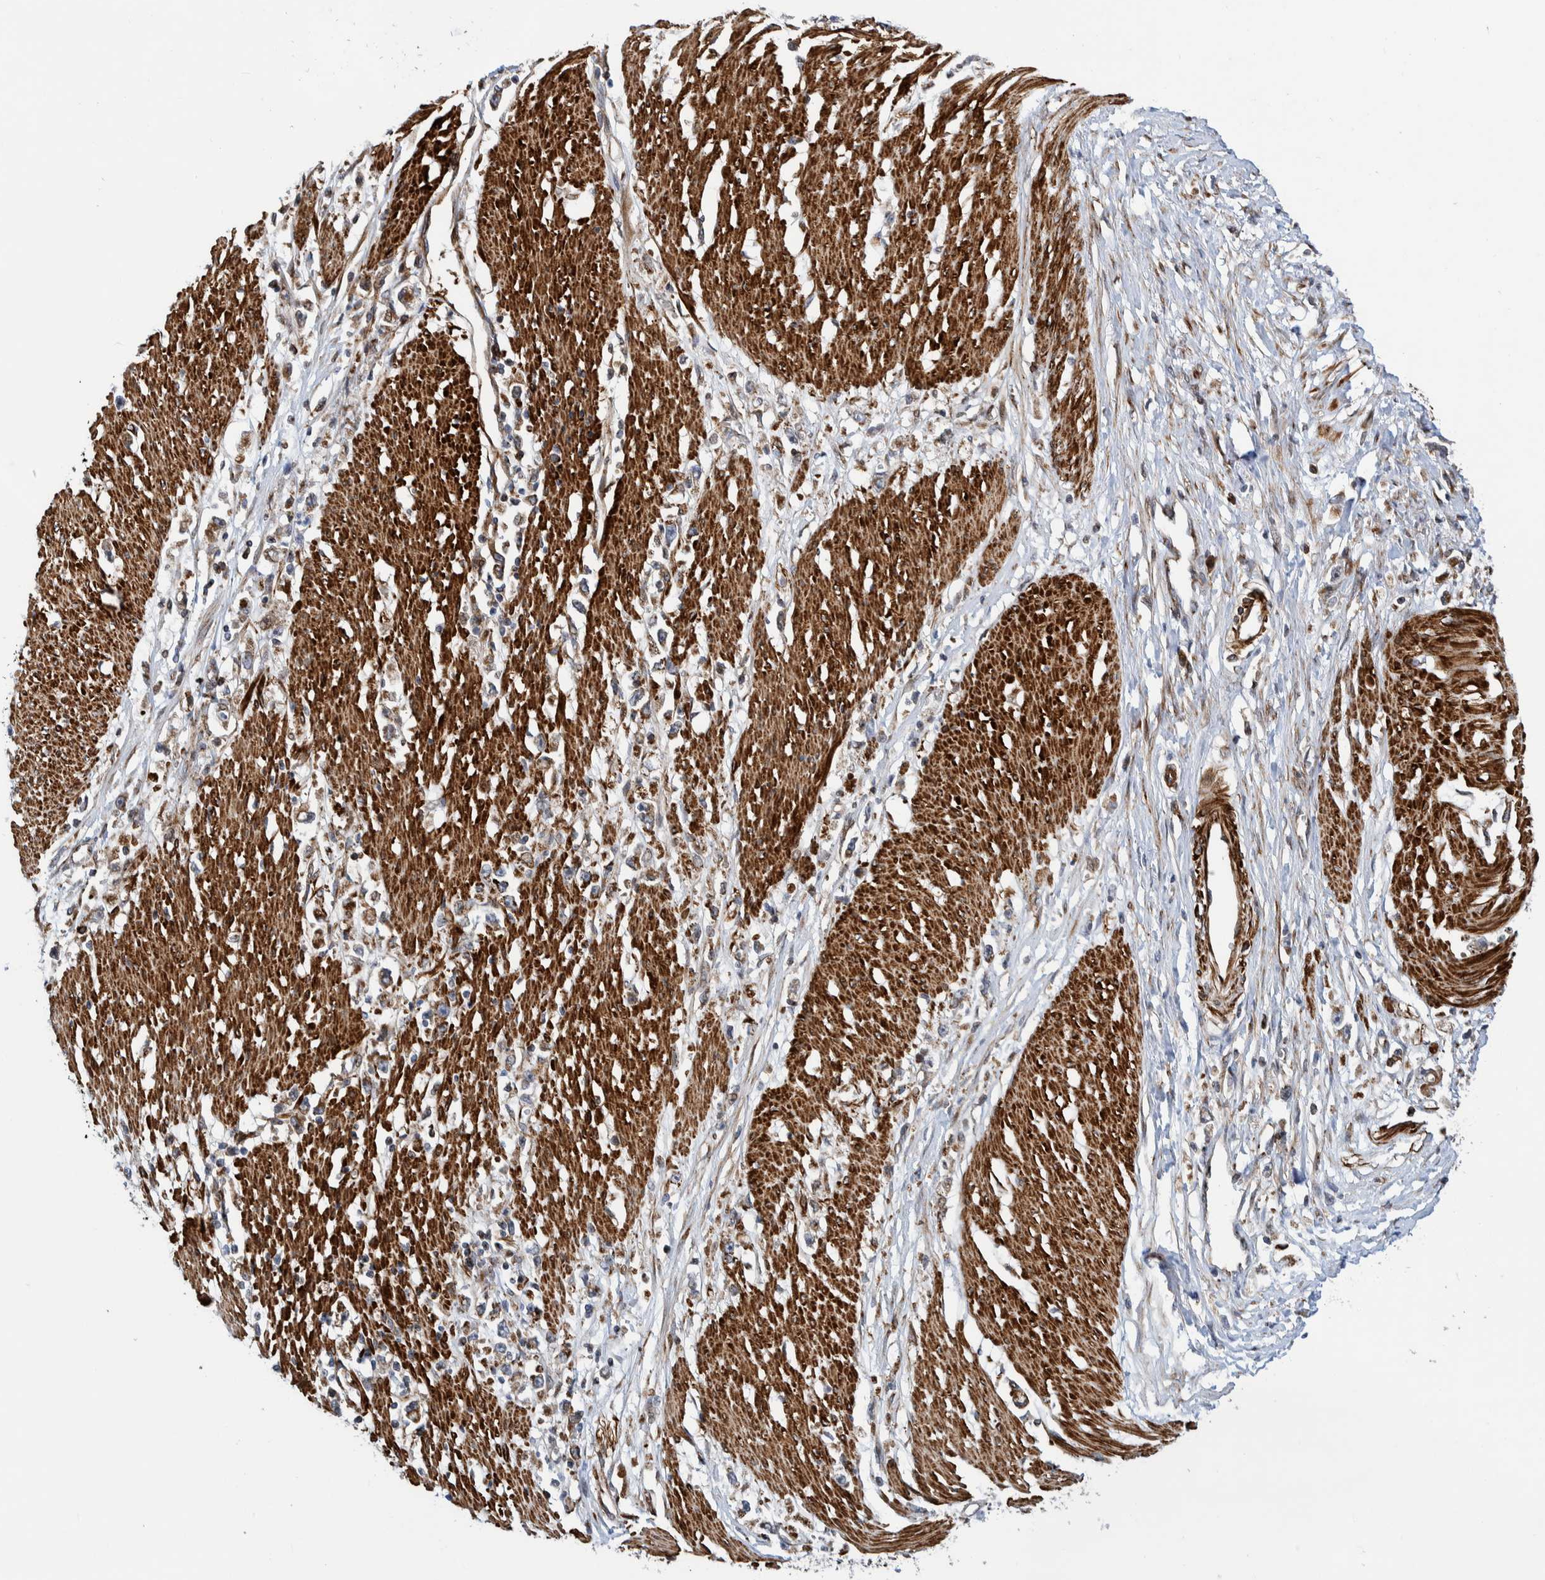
{"staining": {"intensity": "weak", "quantity": ">75%", "location": "cytoplasmic/membranous"}, "tissue": "stomach cancer", "cell_type": "Tumor cells", "image_type": "cancer", "snomed": [{"axis": "morphology", "description": "Adenocarcinoma, NOS"}, {"axis": "topography", "description": "Stomach"}], "caption": "Tumor cells demonstrate weak cytoplasmic/membranous expression in about >75% of cells in stomach adenocarcinoma.", "gene": "CCDC57", "patient": {"sex": "female", "age": 59}}